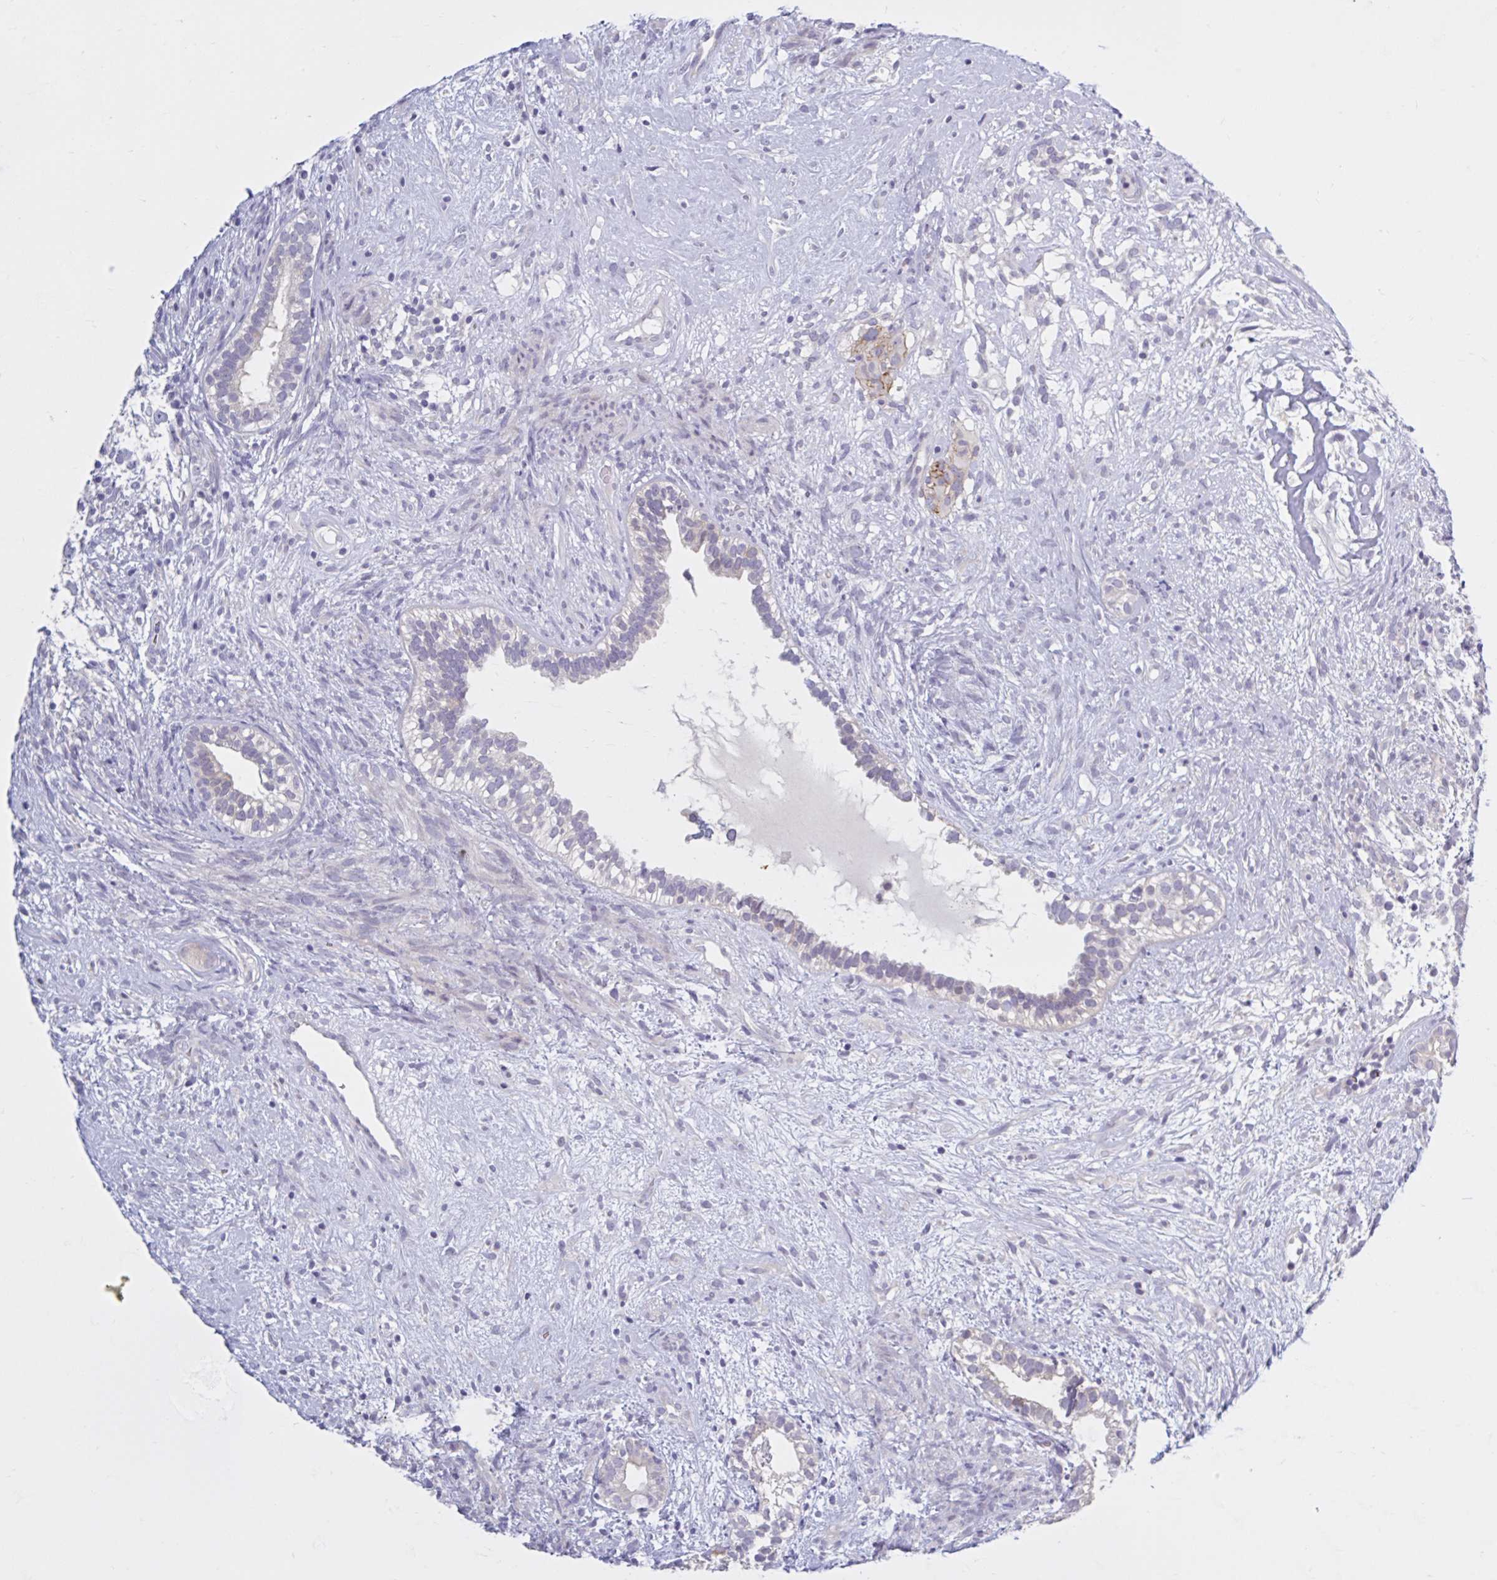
{"staining": {"intensity": "negative", "quantity": "none", "location": "none"}, "tissue": "testis cancer", "cell_type": "Tumor cells", "image_type": "cancer", "snomed": [{"axis": "morphology", "description": "Seminoma, NOS"}, {"axis": "morphology", "description": "Carcinoma, Embryonal, NOS"}, {"axis": "topography", "description": "Testis"}], "caption": "Tumor cells are negative for brown protein staining in embryonal carcinoma (testis).", "gene": "FAM153A", "patient": {"sex": "male", "age": 41}}